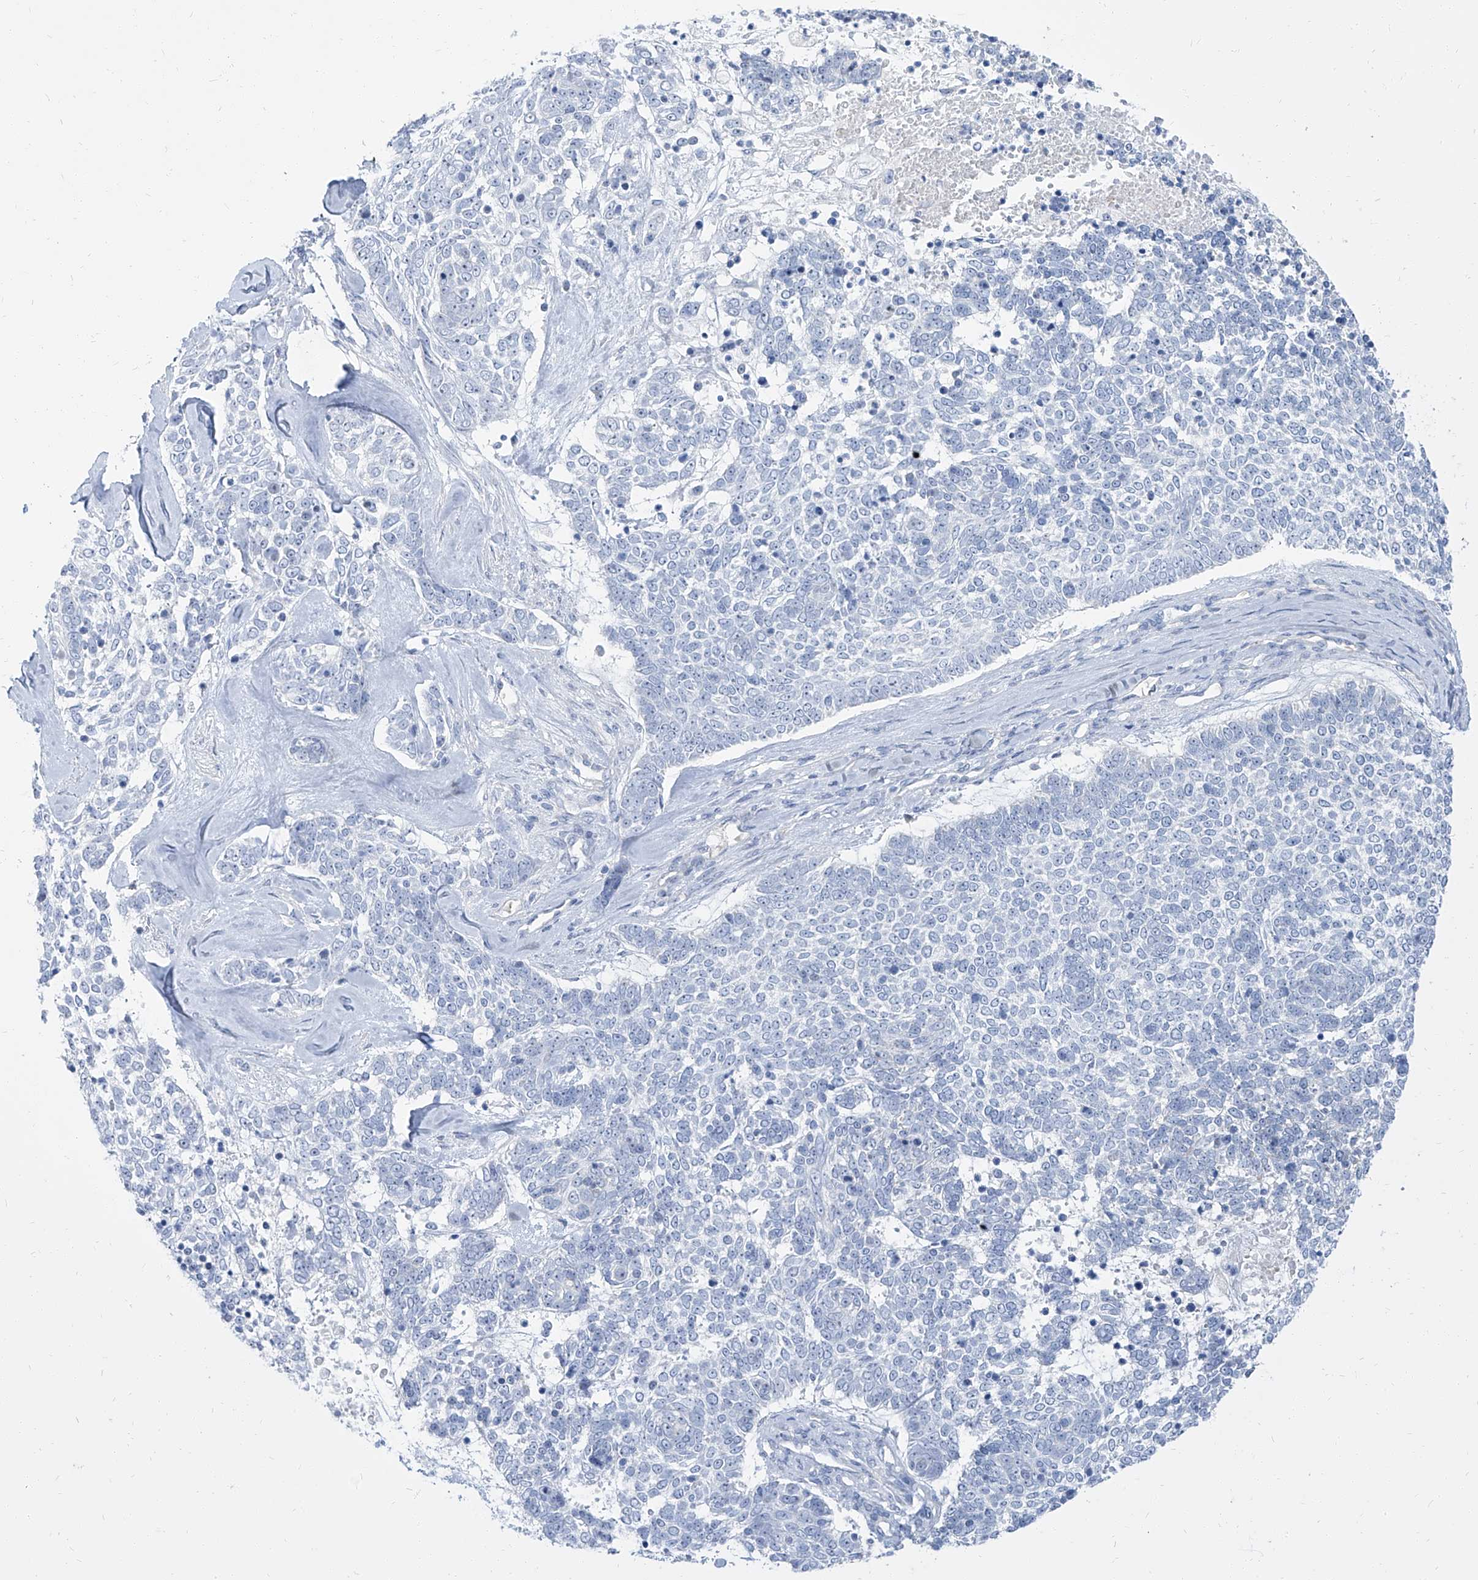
{"staining": {"intensity": "negative", "quantity": "none", "location": "none"}, "tissue": "skin cancer", "cell_type": "Tumor cells", "image_type": "cancer", "snomed": [{"axis": "morphology", "description": "Basal cell carcinoma"}, {"axis": "topography", "description": "Skin"}], "caption": "Histopathology image shows no significant protein staining in tumor cells of skin cancer (basal cell carcinoma).", "gene": "TXLNB", "patient": {"sex": "female", "age": 81}}